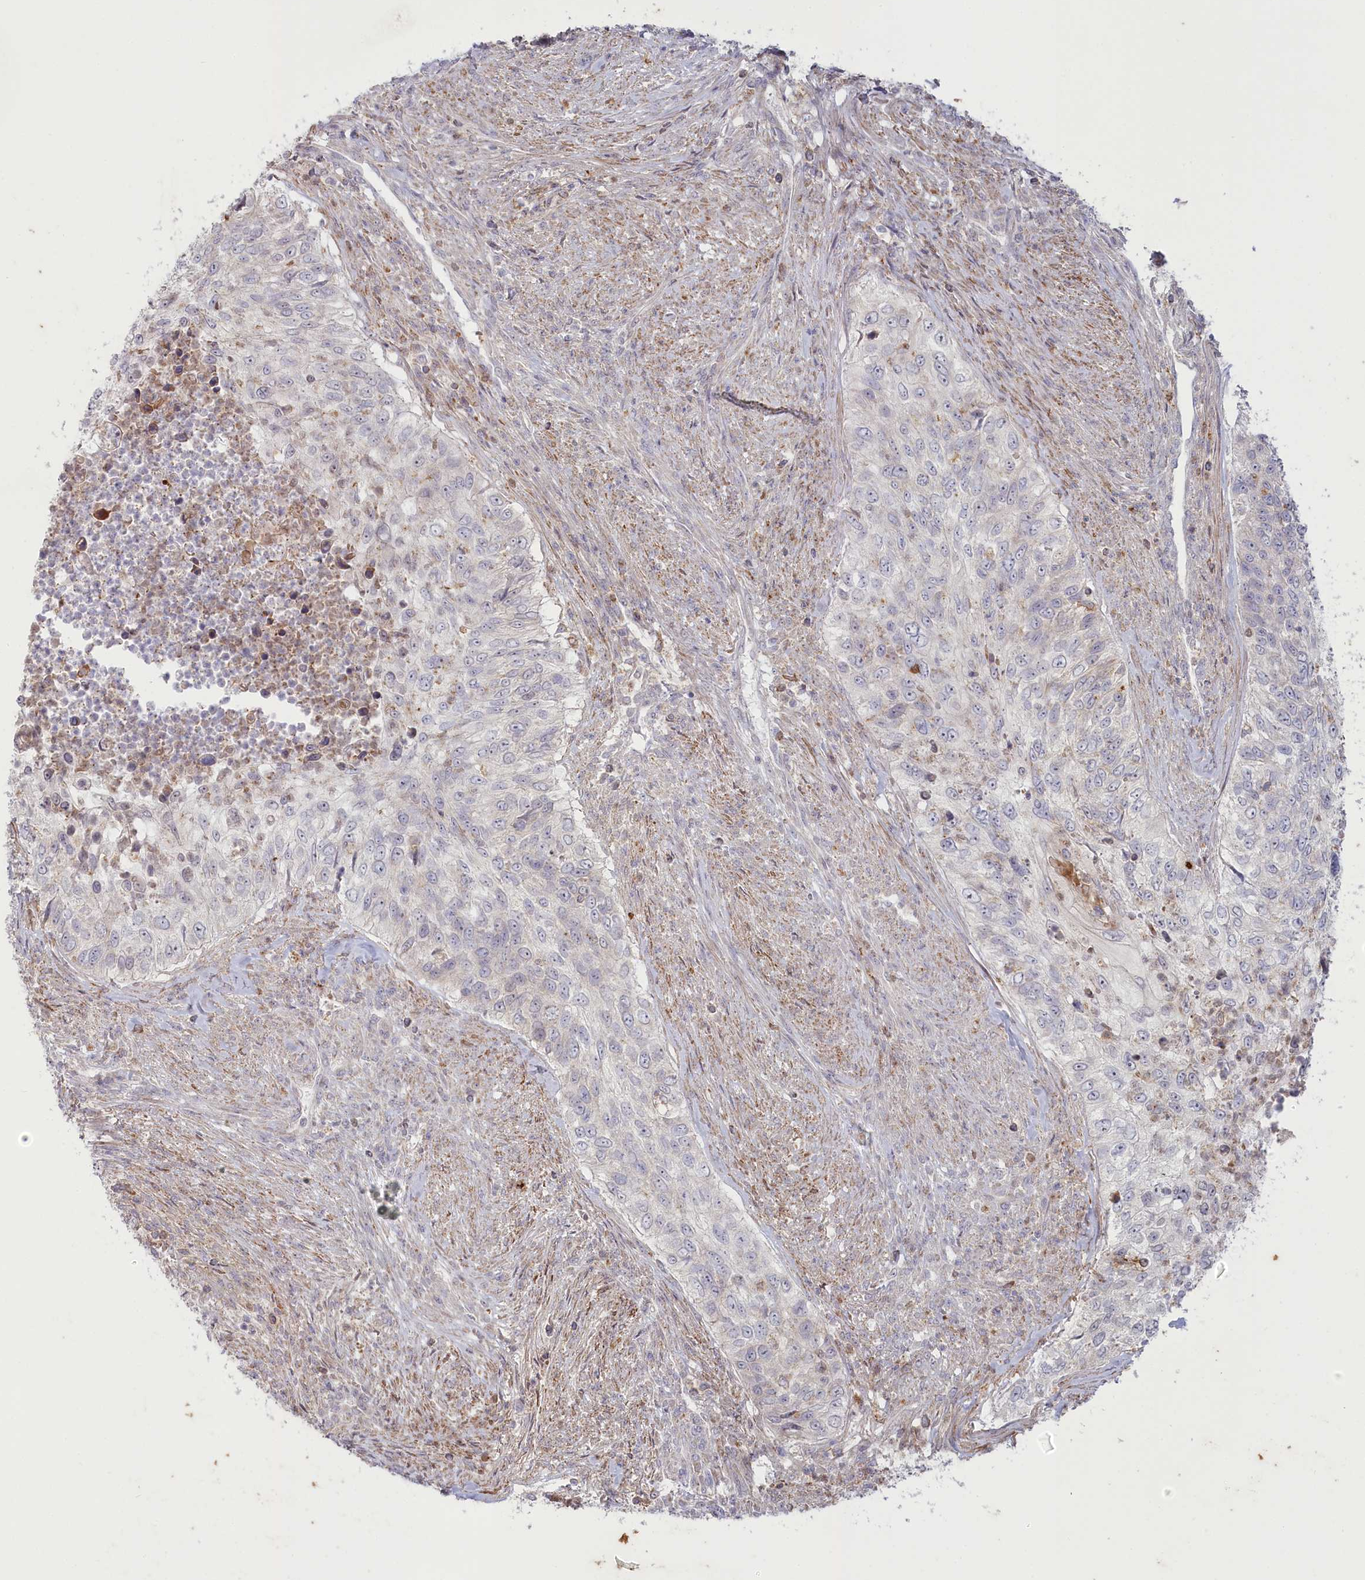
{"staining": {"intensity": "negative", "quantity": "none", "location": "none"}, "tissue": "urothelial cancer", "cell_type": "Tumor cells", "image_type": "cancer", "snomed": [{"axis": "morphology", "description": "Urothelial carcinoma, High grade"}, {"axis": "topography", "description": "Urinary bladder"}], "caption": "Tumor cells show no significant staining in urothelial cancer.", "gene": "MTG1", "patient": {"sex": "female", "age": 60}}